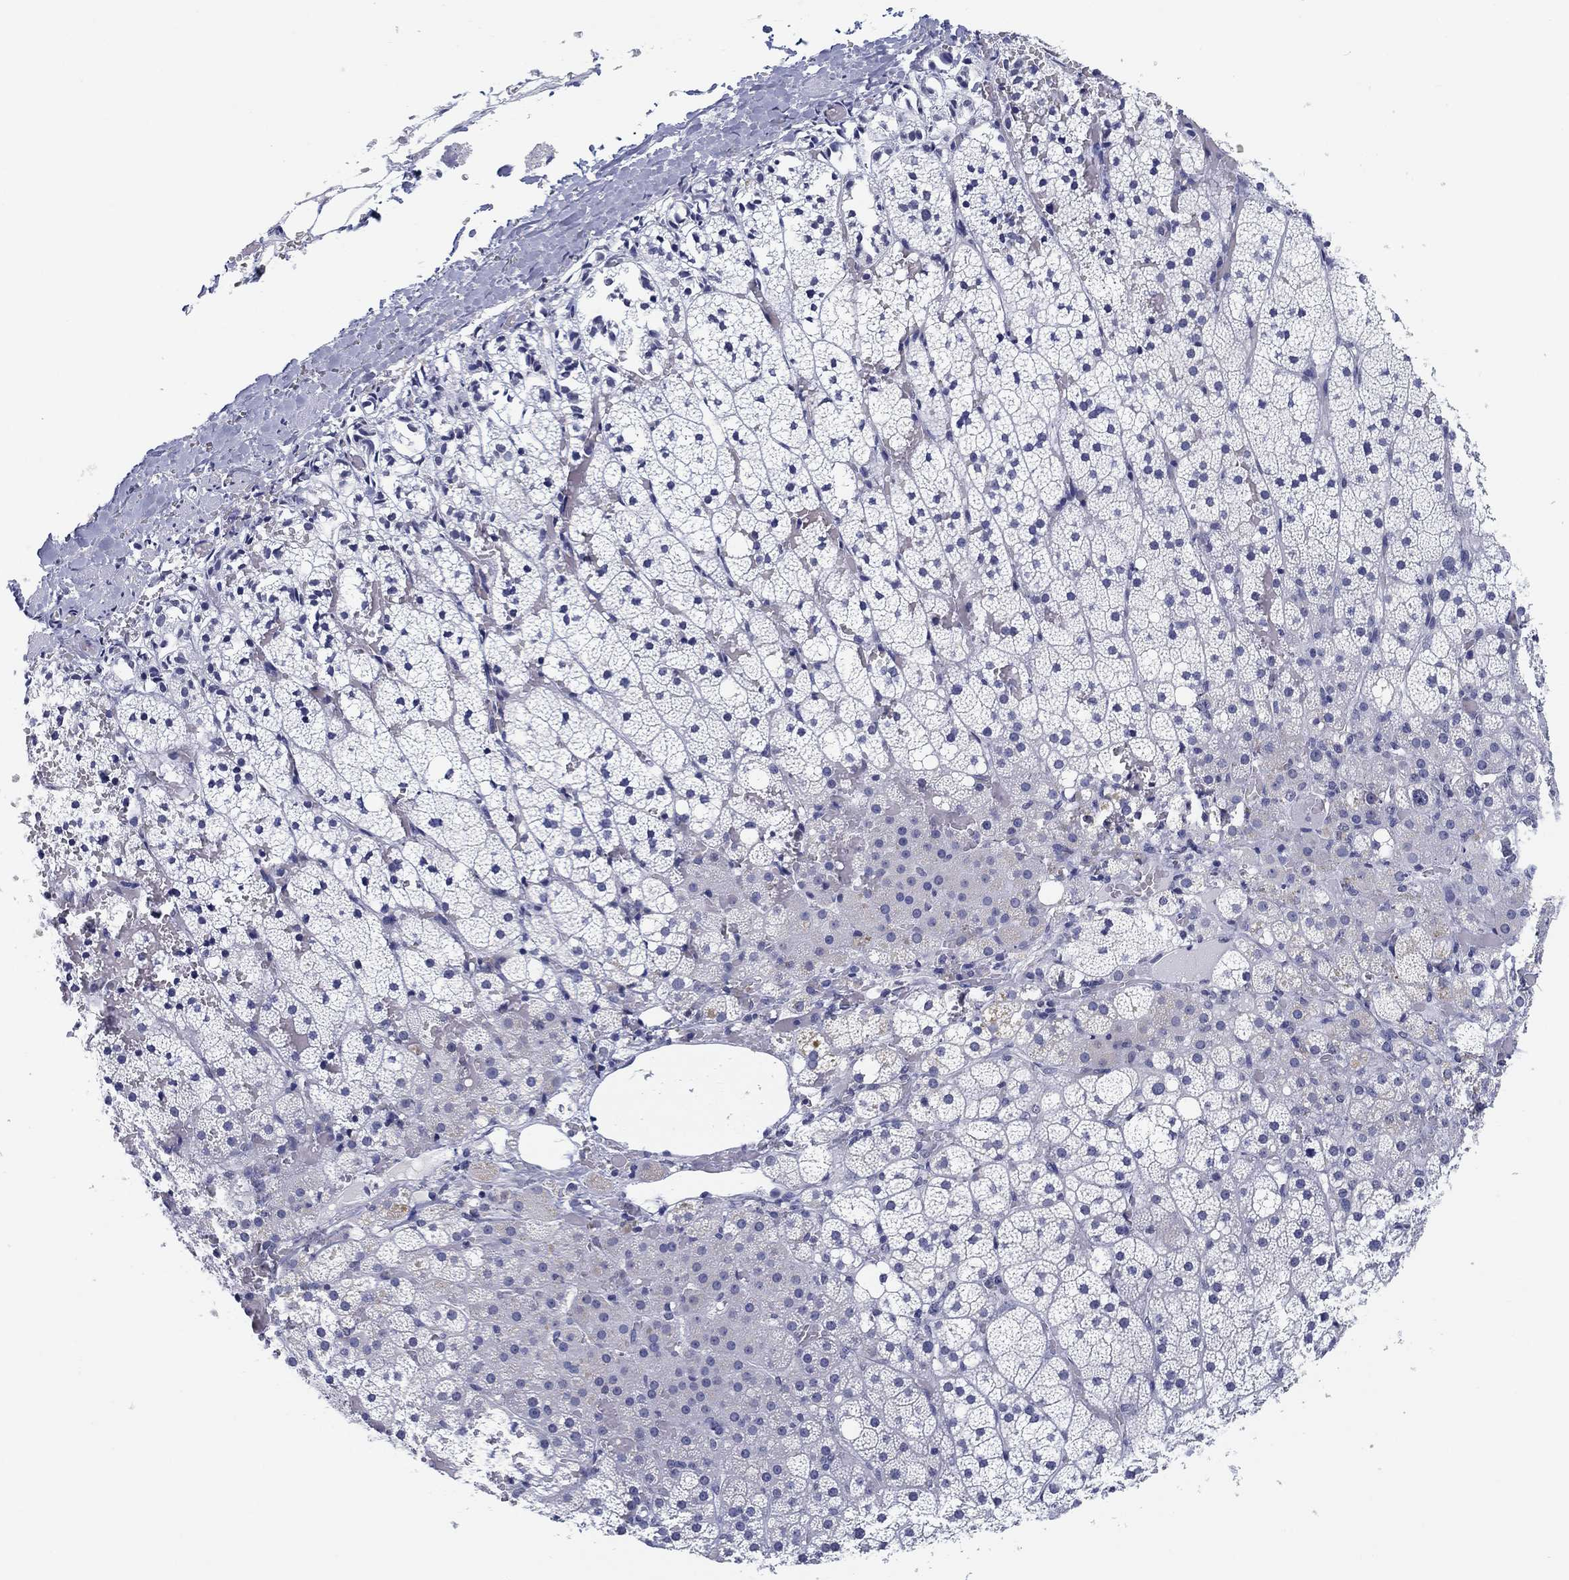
{"staining": {"intensity": "negative", "quantity": "none", "location": "none"}, "tissue": "adrenal gland", "cell_type": "Glandular cells", "image_type": "normal", "snomed": [{"axis": "morphology", "description": "Normal tissue, NOS"}, {"axis": "topography", "description": "Adrenal gland"}], "caption": "Immunohistochemistry micrograph of unremarkable human adrenal gland stained for a protein (brown), which shows no expression in glandular cells.", "gene": "OTUB2", "patient": {"sex": "male", "age": 53}}